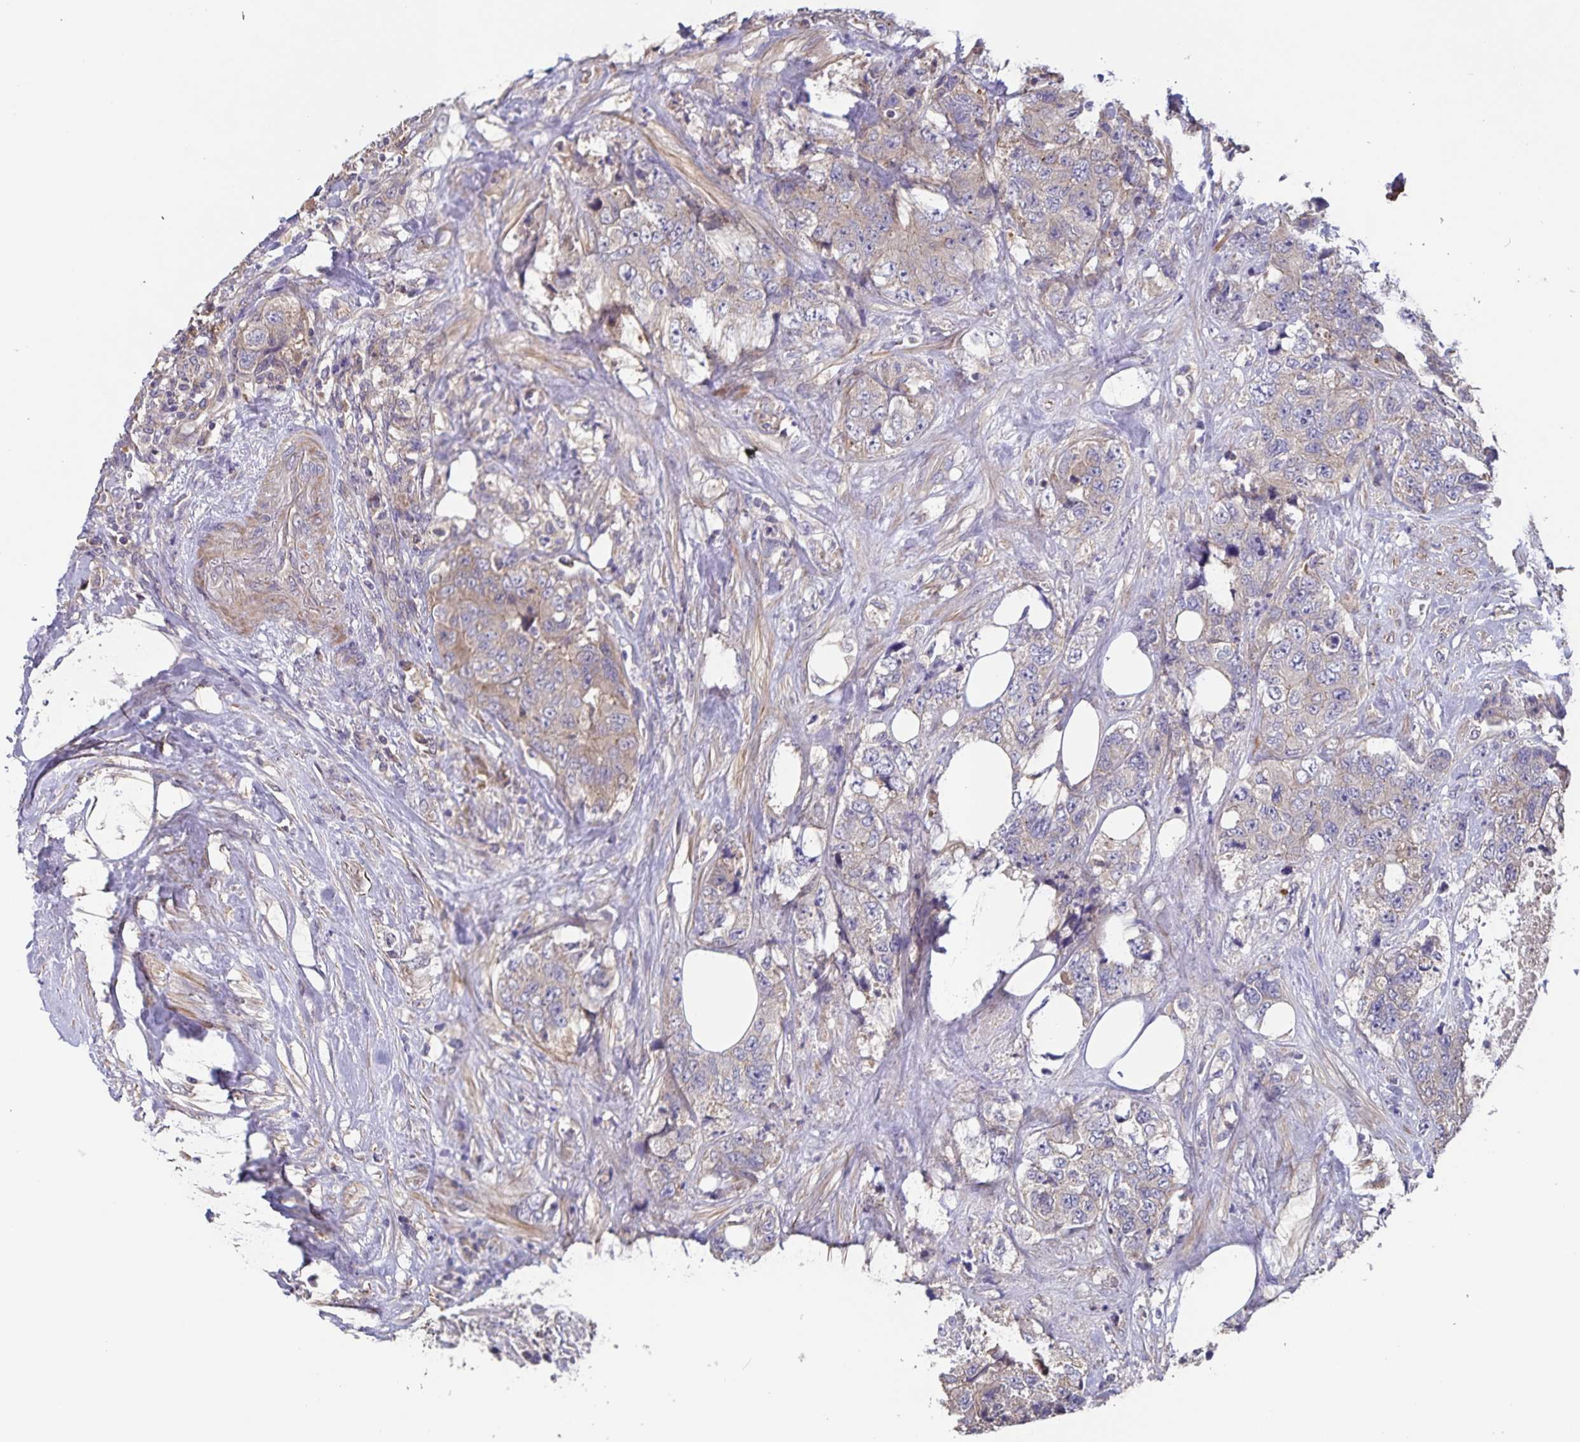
{"staining": {"intensity": "weak", "quantity": ">75%", "location": "cytoplasmic/membranous"}, "tissue": "urothelial cancer", "cell_type": "Tumor cells", "image_type": "cancer", "snomed": [{"axis": "morphology", "description": "Urothelial carcinoma, High grade"}, {"axis": "topography", "description": "Urinary bladder"}], "caption": "The micrograph demonstrates a brown stain indicating the presence of a protein in the cytoplasmic/membranous of tumor cells in urothelial carcinoma (high-grade). (IHC, brightfield microscopy, high magnification).", "gene": "FBXL16", "patient": {"sex": "female", "age": 78}}